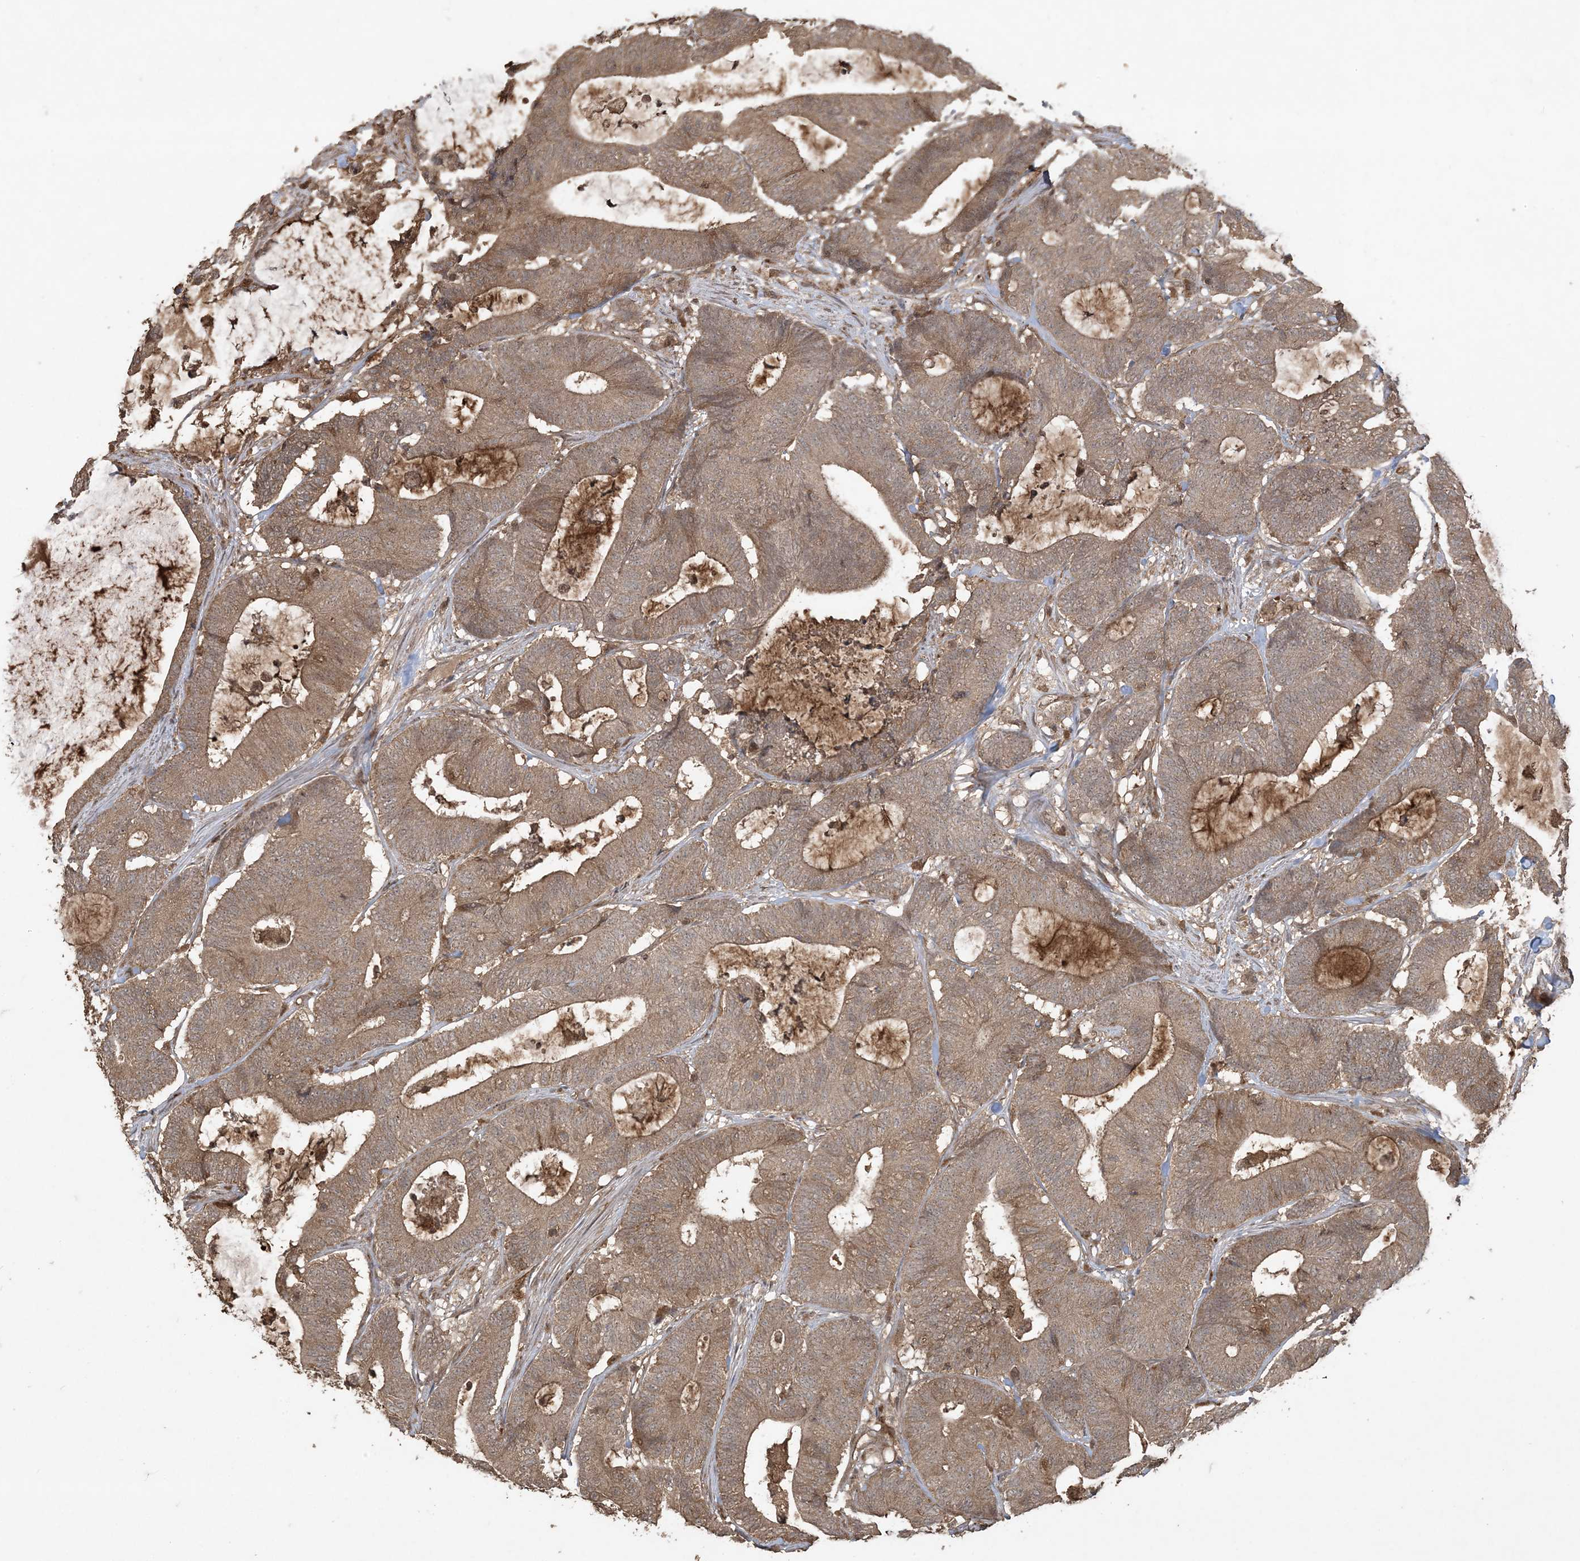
{"staining": {"intensity": "moderate", "quantity": ">75%", "location": "cytoplasmic/membranous"}, "tissue": "colorectal cancer", "cell_type": "Tumor cells", "image_type": "cancer", "snomed": [{"axis": "morphology", "description": "Adenocarcinoma, NOS"}, {"axis": "topography", "description": "Colon"}], "caption": "A histopathology image of human colorectal cancer (adenocarcinoma) stained for a protein demonstrates moderate cytoplasmic/membranous brown staining in tumor cells.", "gene": "EFCAB8", "patient": {"sex": "female", "age": 84}}